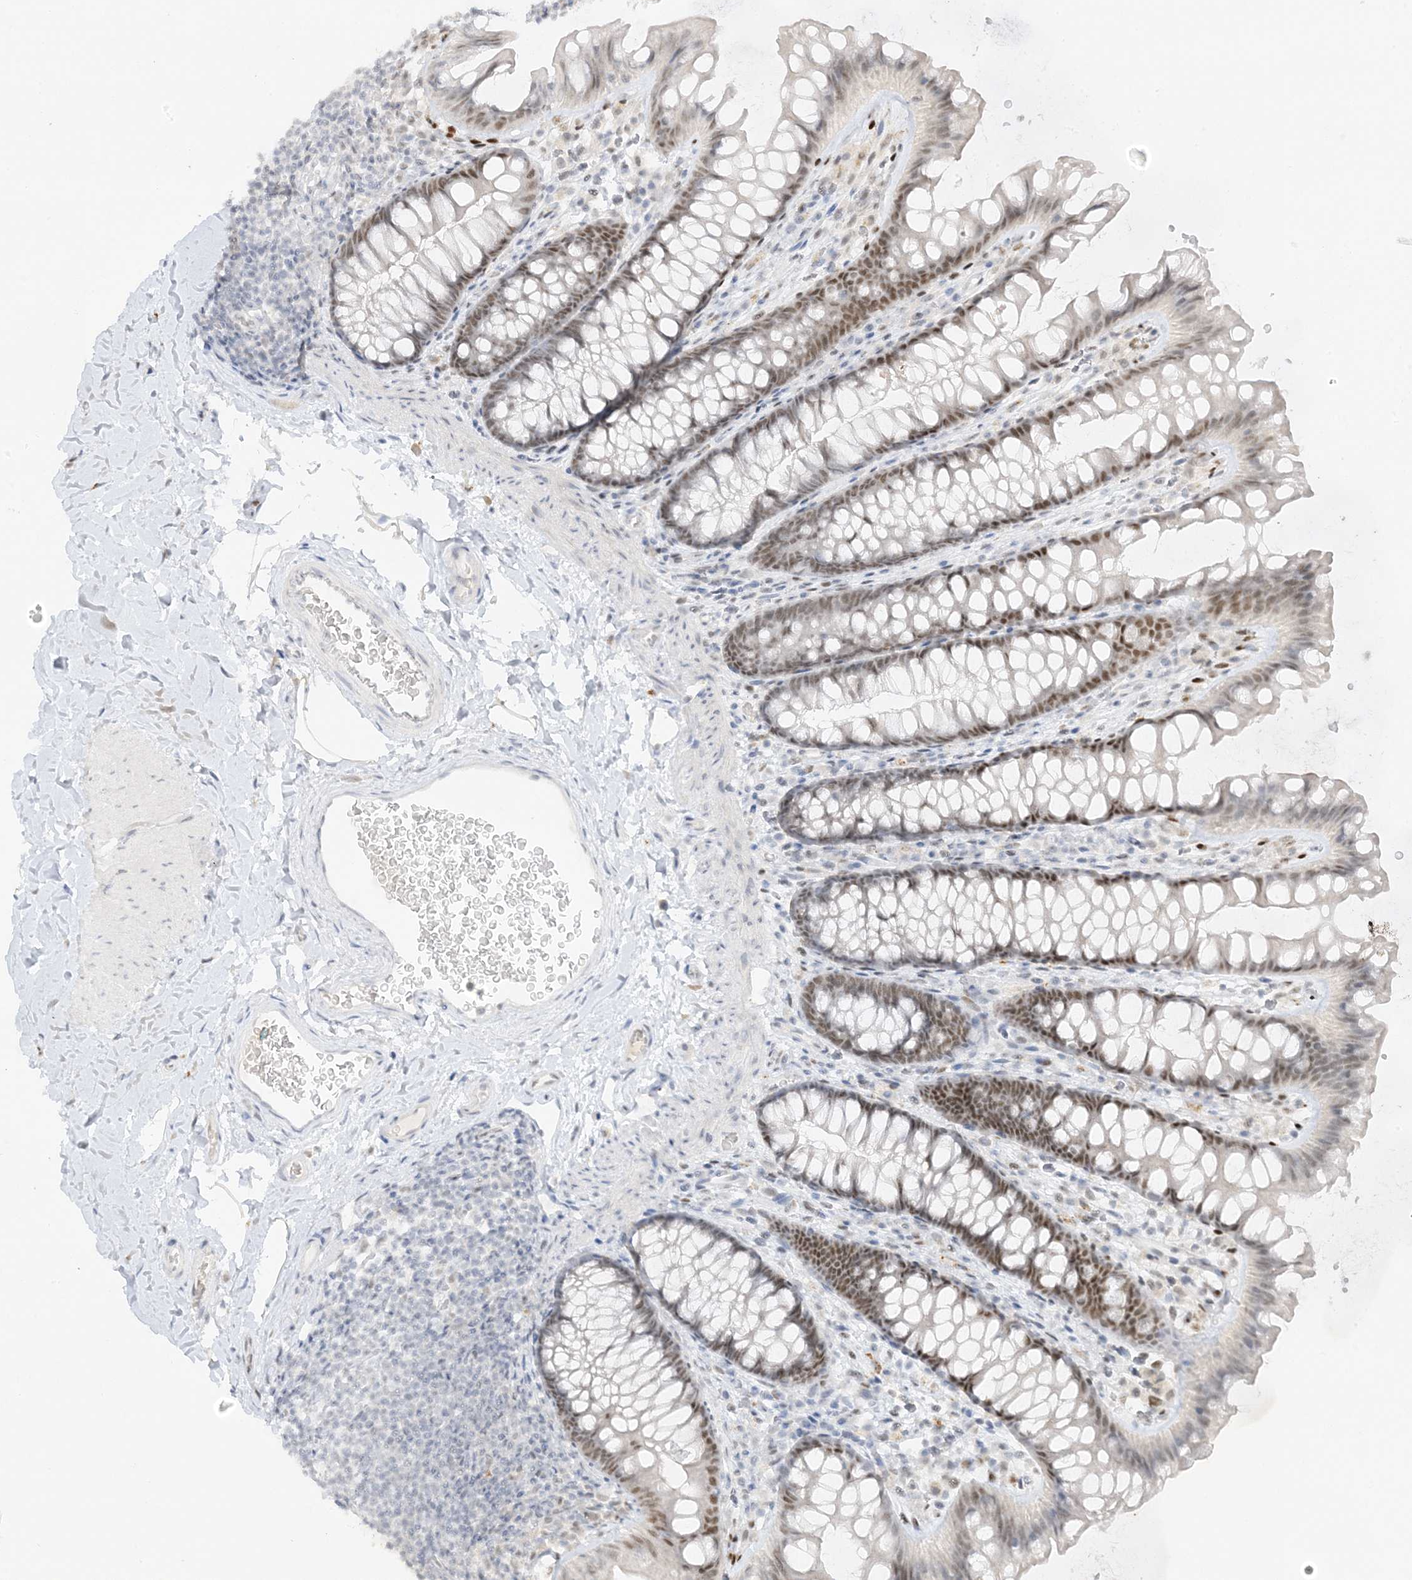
{"staining": {"intensity": "negative", "quantity": "none", "location": "none"}, "tissue": "colon", "cell_type": "Endothelial cells", "image_type": "normal", "snomed": [{"axis": "morphology", "description": "Normal tissue, NOS"}, {"axis": "topography", "description": "Colon"}], "caption": "The photomicrograph reveals no staining of endothelial cells in normal colon. Brightfield microscopy of IHC stained with DAB (brown) and hematoxylin (blue), captured at high magnification.", "gene": "MSL3", "patient": {"sex": "female", "age": 62}}